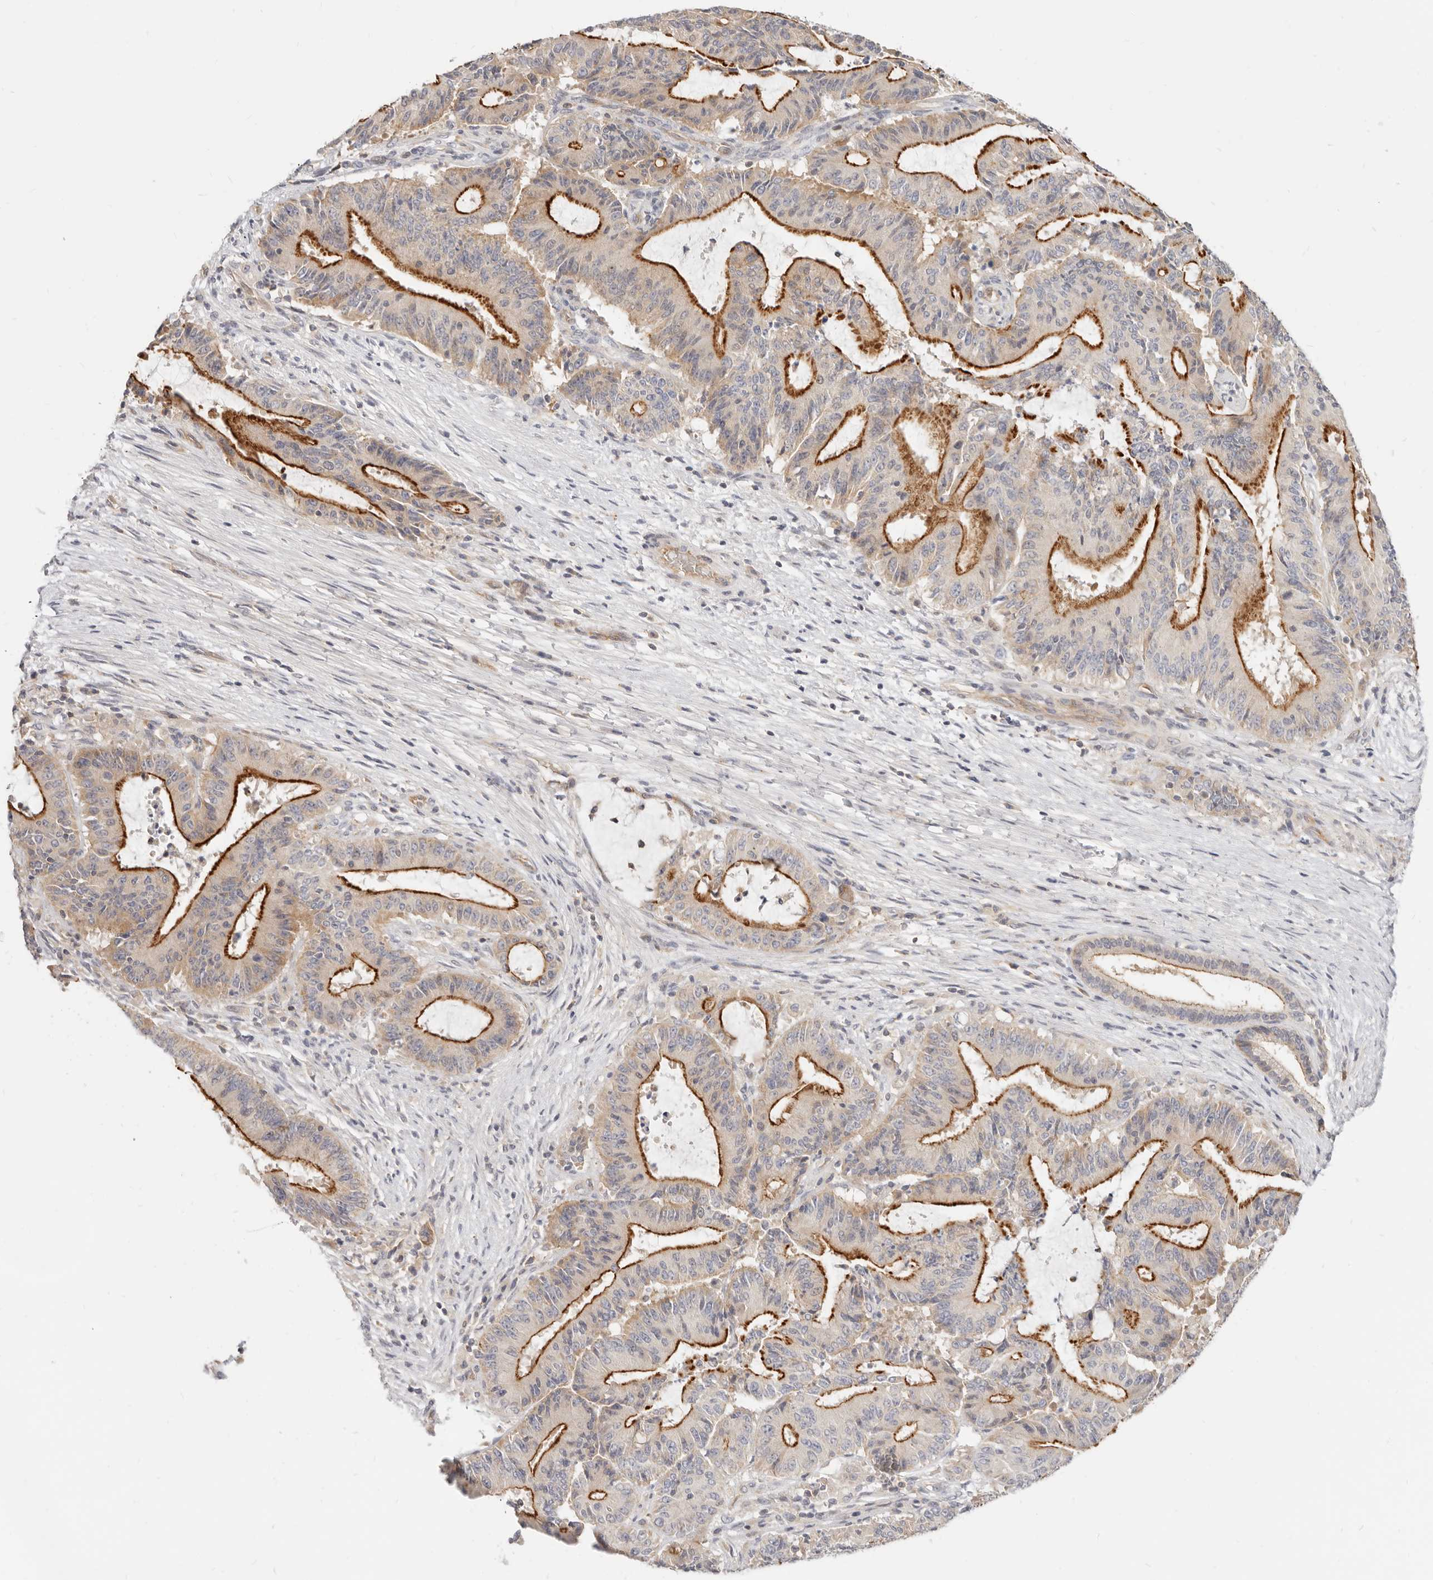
{"staining": {"intensity": "strong", "quantity": "25%-75%", "location": "cytoplasmic/membranous"}, "tissue": "liver cancer", "cell_type": "Tumor cells", "image_type": "cancer", "snomed": [{"axis": "morphology", "description": "Normal tissue, NOS"}, {"axis": "morphology", "description": "Cholangiocarcinoma"}, {"axis": "topography", "description": "Liver"}, {"axis": "topography", "description": "Peripheral nerve tissue"}], "caption": "DAB immunohistochemical staining of liver cancer (cholangiocarcinoma) displays strong cytoplasmic/membranous protein expression in about 25%-75% of tumor cells. The staining is performed using DAB (3,3'-diaminobenzidine) brown chromogen to label protein expression. The nuclei are counter-stained blue using hematoxylin.", "gene": "LTB4R2", "patient": {"sex": "female", "age": 73}}